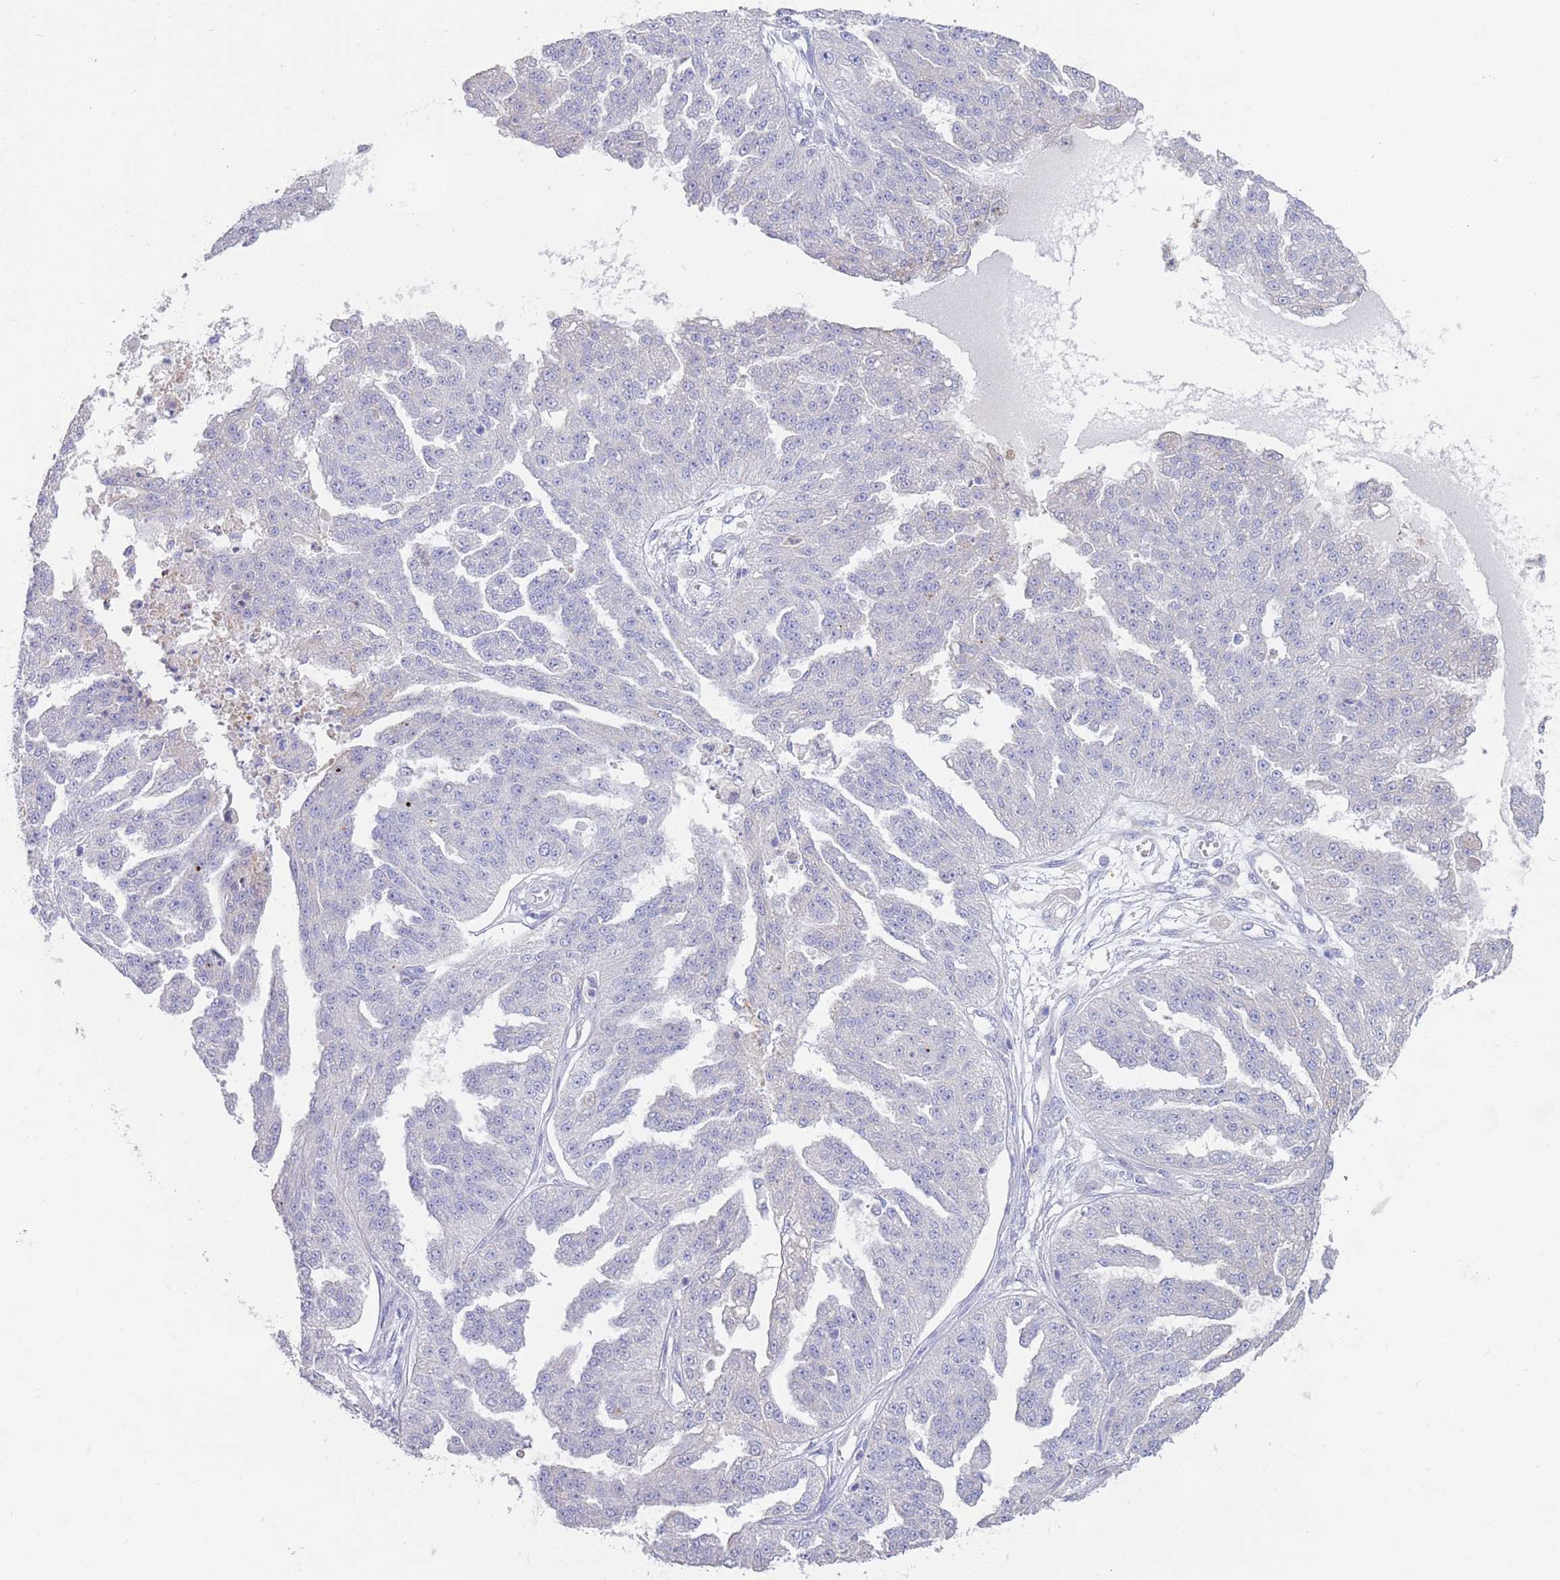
{"staining": {"intensity": "negative", "quantity": "none", "location": "none"}, "tissue": "ovarian cancer", "cell_type": "Tumor cells", "image_type": "cancer", "snomed": [{"axis": "morphology", "description": "Cystadenocarcinoma, serous, NOS"}, {"axis": "topography", "description": "Ovary"}], "caption": "Immunohistochemical staining of serous cystadenocarcinoma (ovarian) displays no significant staining in tumor cells. Nuclei are stained in blue.", "gene": "CCDC149", "patient": {"sex": "female", "age": 58}}